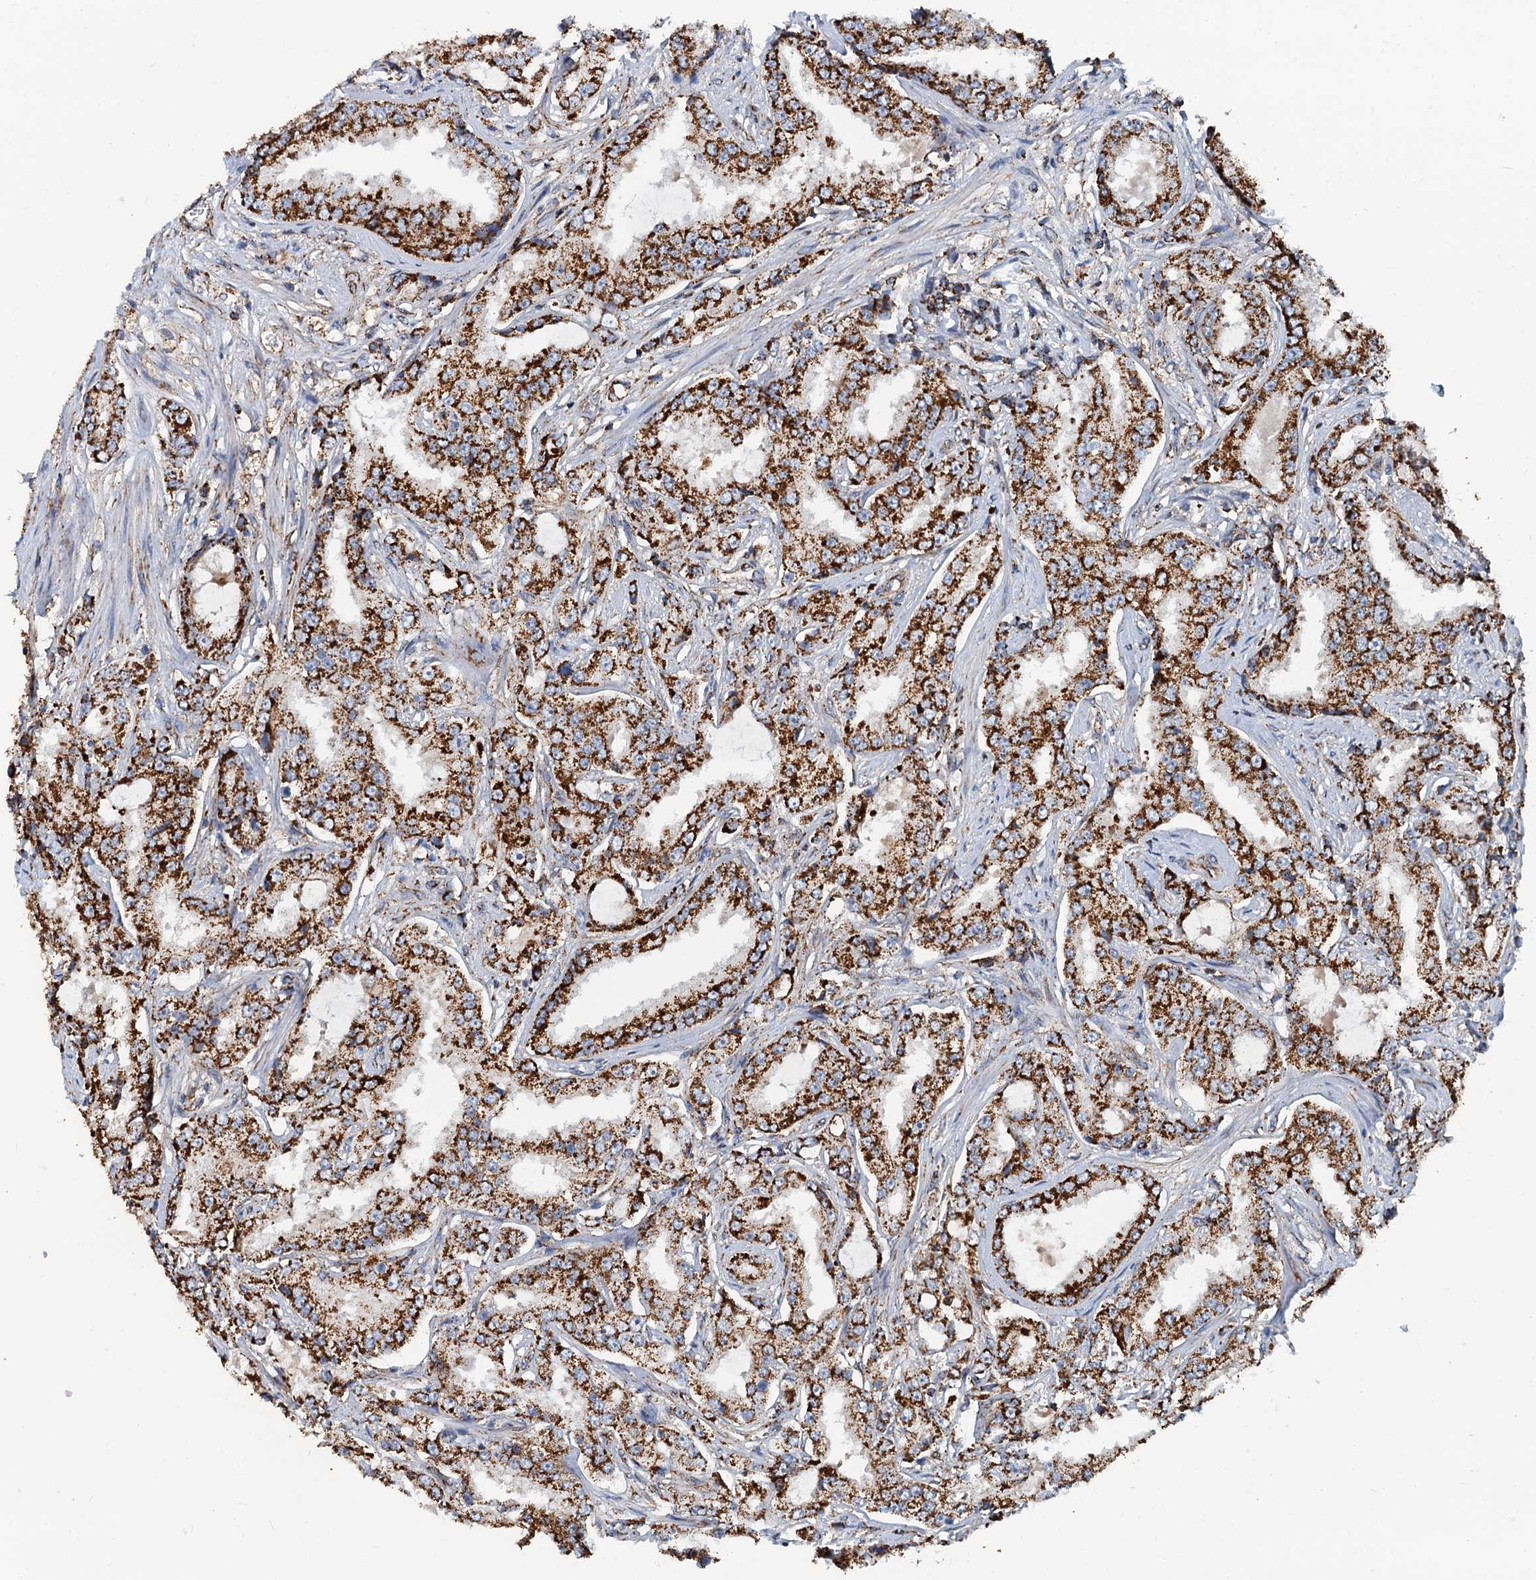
{"staining": {"intensity": "strong", "quantity": ">75%", "location": "cytoplasmic/membranous"}, "tissue": "prostate cancer", "cell_type": "Tumor cells", "image_type": "cancer", "snomed": [{"axis": "morphology", "description": "Adenocarcinoma, High grade"}, {"axis": "topography", "description": "Prostate"}], "caption": "About >75% of tumor cells in human prostate high-grade adenocarcinoma display strong cytoplasmic/membranous protein staining as visualized by brown immunohistochemical staining.", "gene": "AAGAB", "patient": {"sex": "male", "age": 73}}